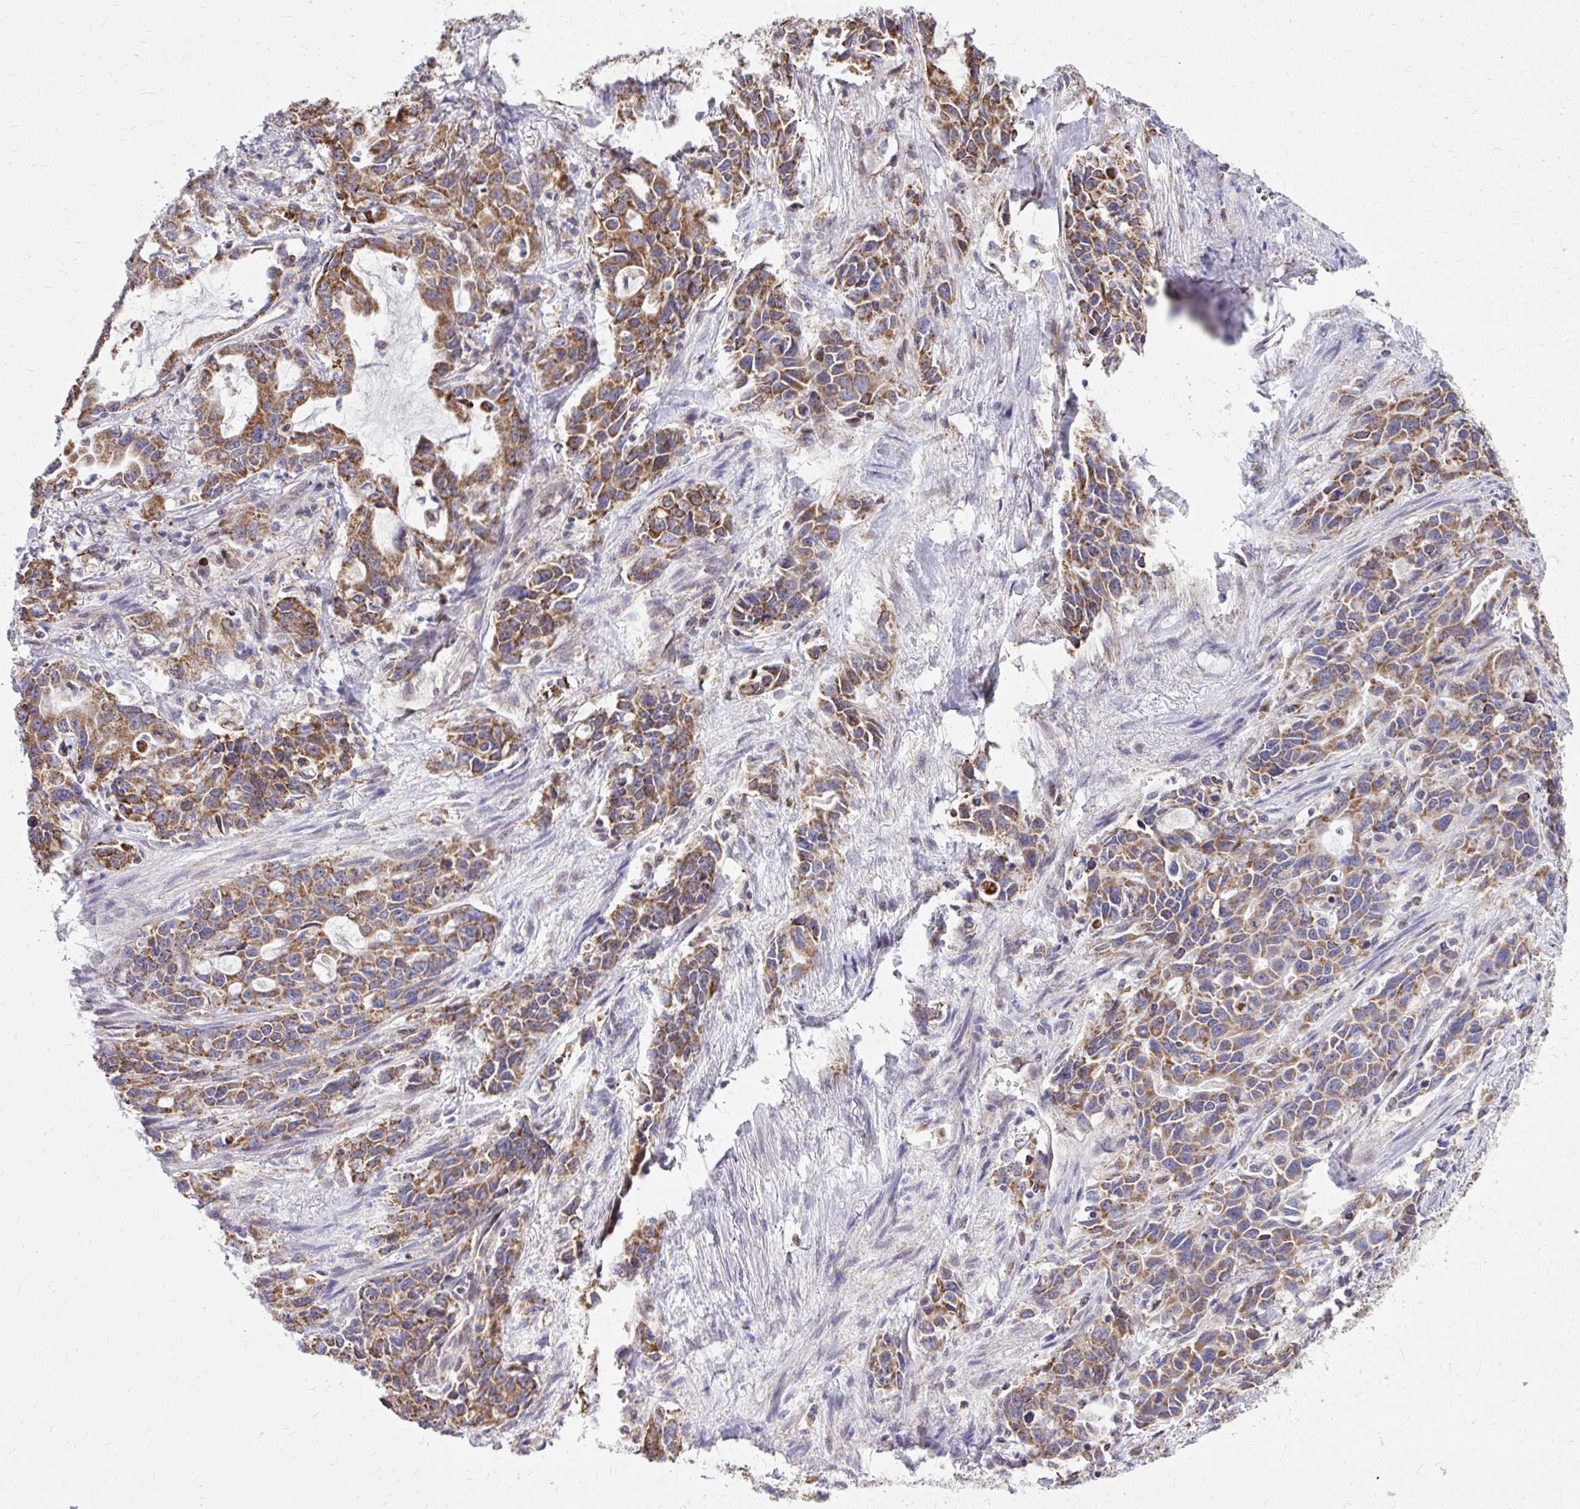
{"staining": {"intensity": "moderate", "quantity": ">75%", "location": "cytoplasmic/membranous"}, "tissue": "stomach cancer", "cell_type": "Tumor cells", "image_type": "cancer", "snomed": [{"axis": "morphology", "description": "Adenocarcinoma, NOS"}, {"axis": "topography", "description": "Stomach, upper"}], "caption": "Protein expression analysis of adenocarcinoma (stomach) displays moderate cytoplasmic/membranous positivity in about >75% of tumor cells. The staining was performed using DAB (3,3'-diaminobenzidine), with brown indicating positive protein expression. Nuclei are stained blue with hematoxylin.", "gene": "ZNF362", "patient": {"sex": "male", "age": 85}}